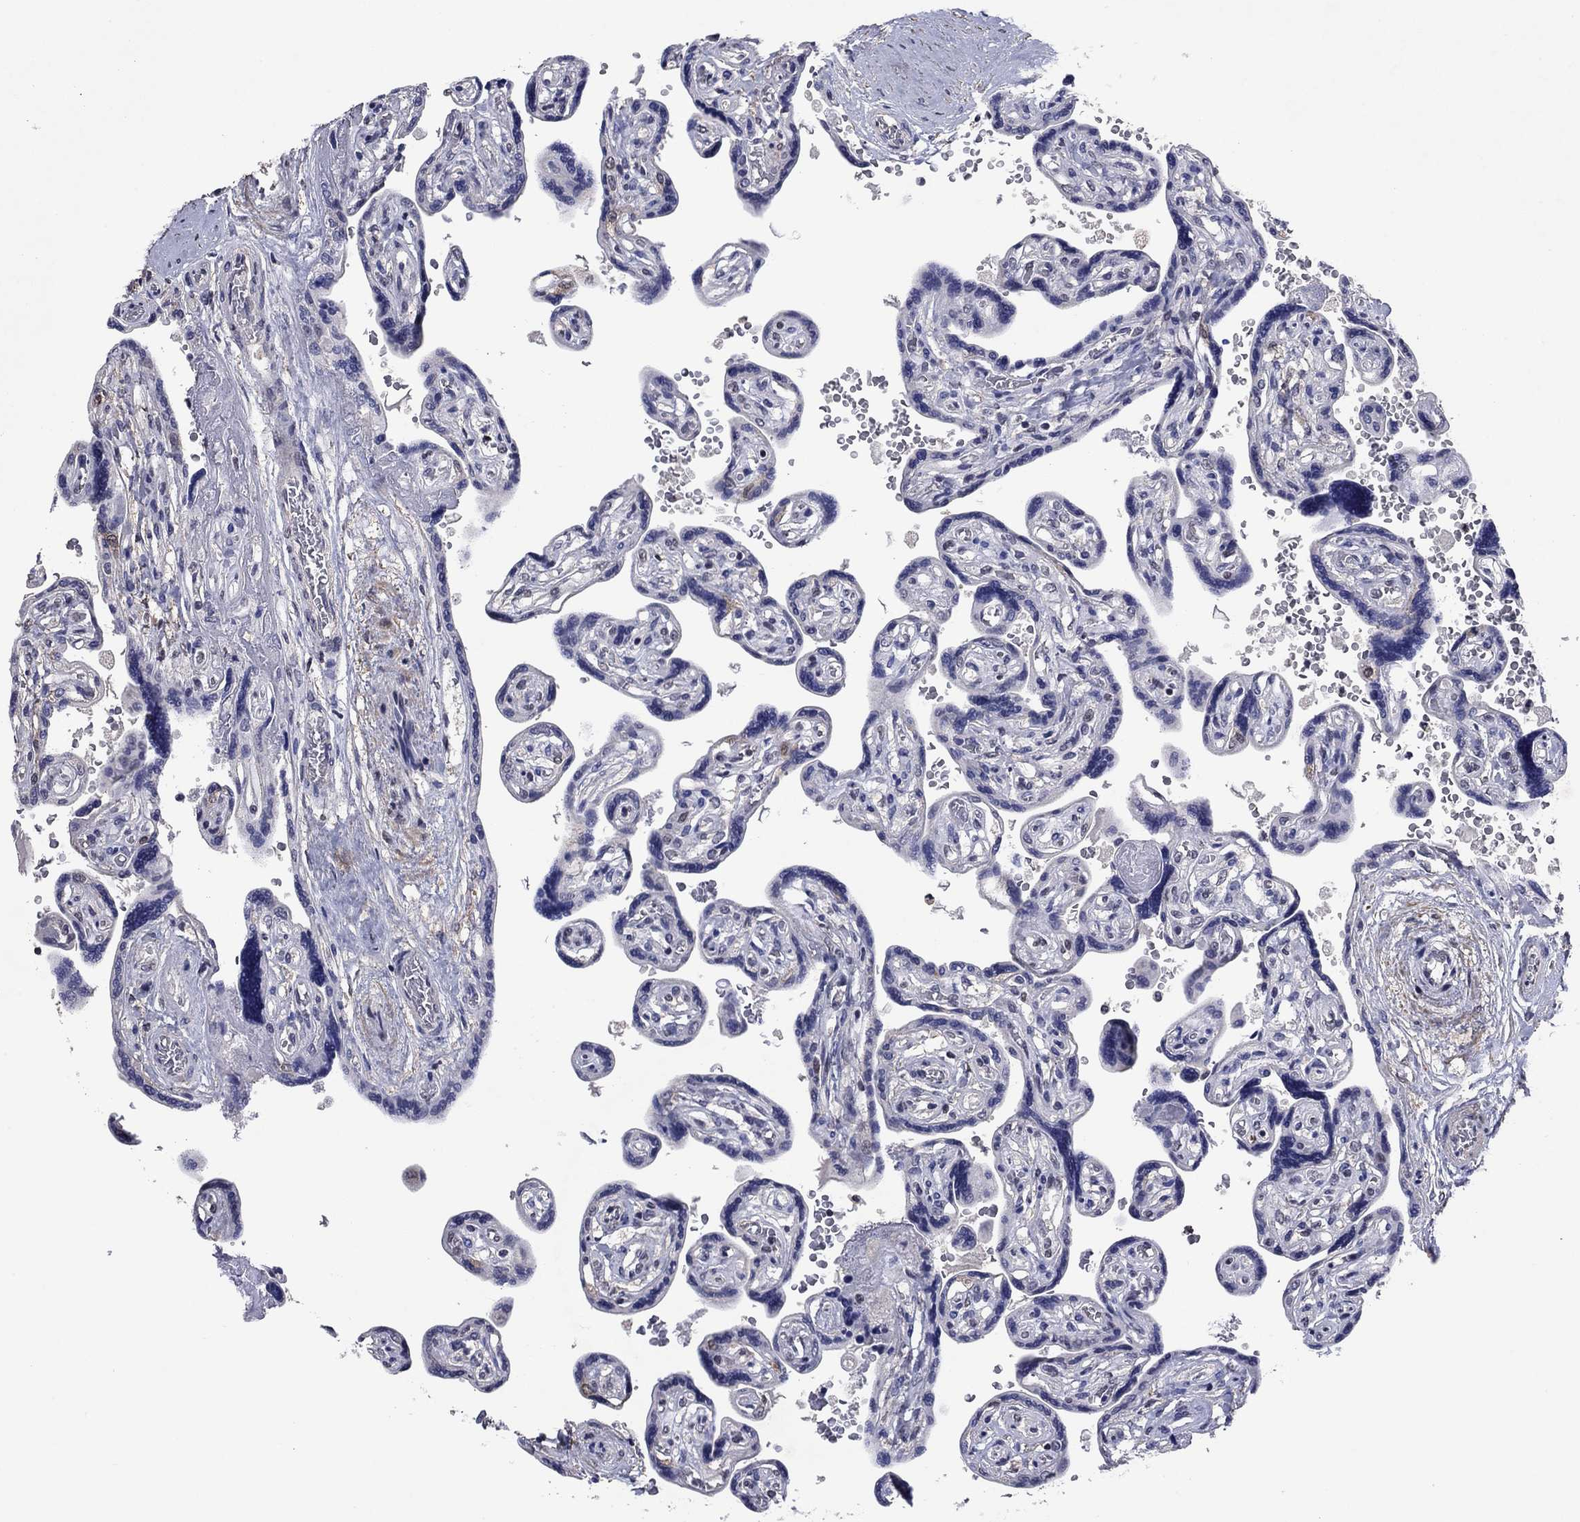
{"staining": {"intensity": "moderate", "quantity": "<25%", "location": "nuclear"}, "tissue": "placenta", "cell_type": "Decidual cells", "image_type": "normal", "snomed": [{"axis": "morphology", "description": "Normal tissue, NOS"}, {"axis": "topography", "description": "Placenta"}], "caption": "Human placenta stained with a brown dye exhibits moderate nuclear positive staining in approximately <25% of decidual cells.", "gene": "TYMS", "patient": {"sex": "female", "age": 32}}